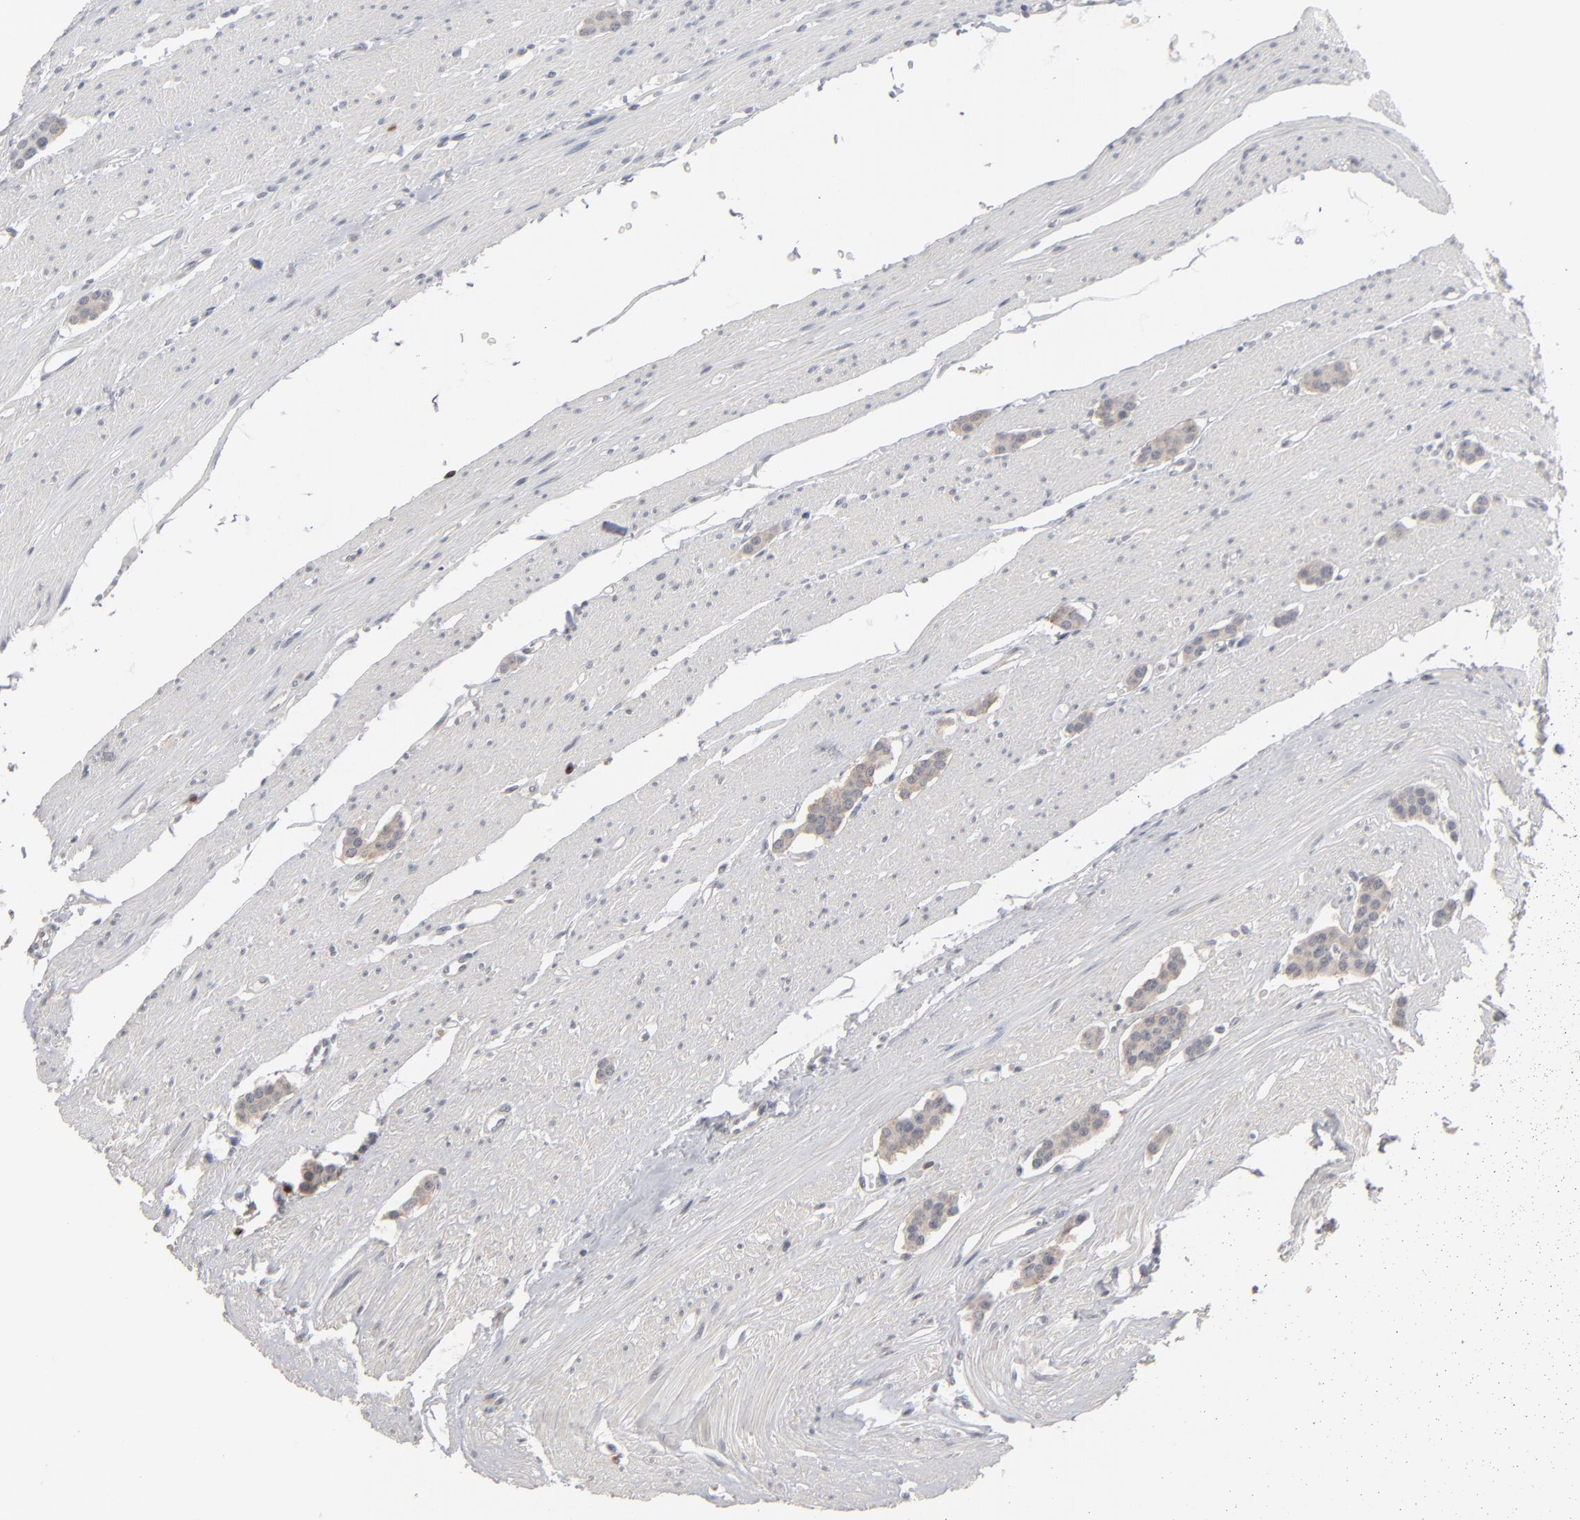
{"staining": {"intensity": "weak", "quantity": ">75%", "location": "cytoplasmic/membranous"}, "tissue": "carcinoid", "cell_type": "Tumor cells", "image_type": "cancer", "snomed": [{"axis": "morphology", "description": "Carcinoid, malignant, NOS"}, {"axis": "topography", "description": "Small intestine"}], "caption": "There is low levels of weak cytoplasmic/membranous positivity in tumor cells of carcinoid (malignant), as demonstrated by immunohistochemical staining (brown color).", "gene": "STAT4", "patient": {"sex": "male", "age": 60}}